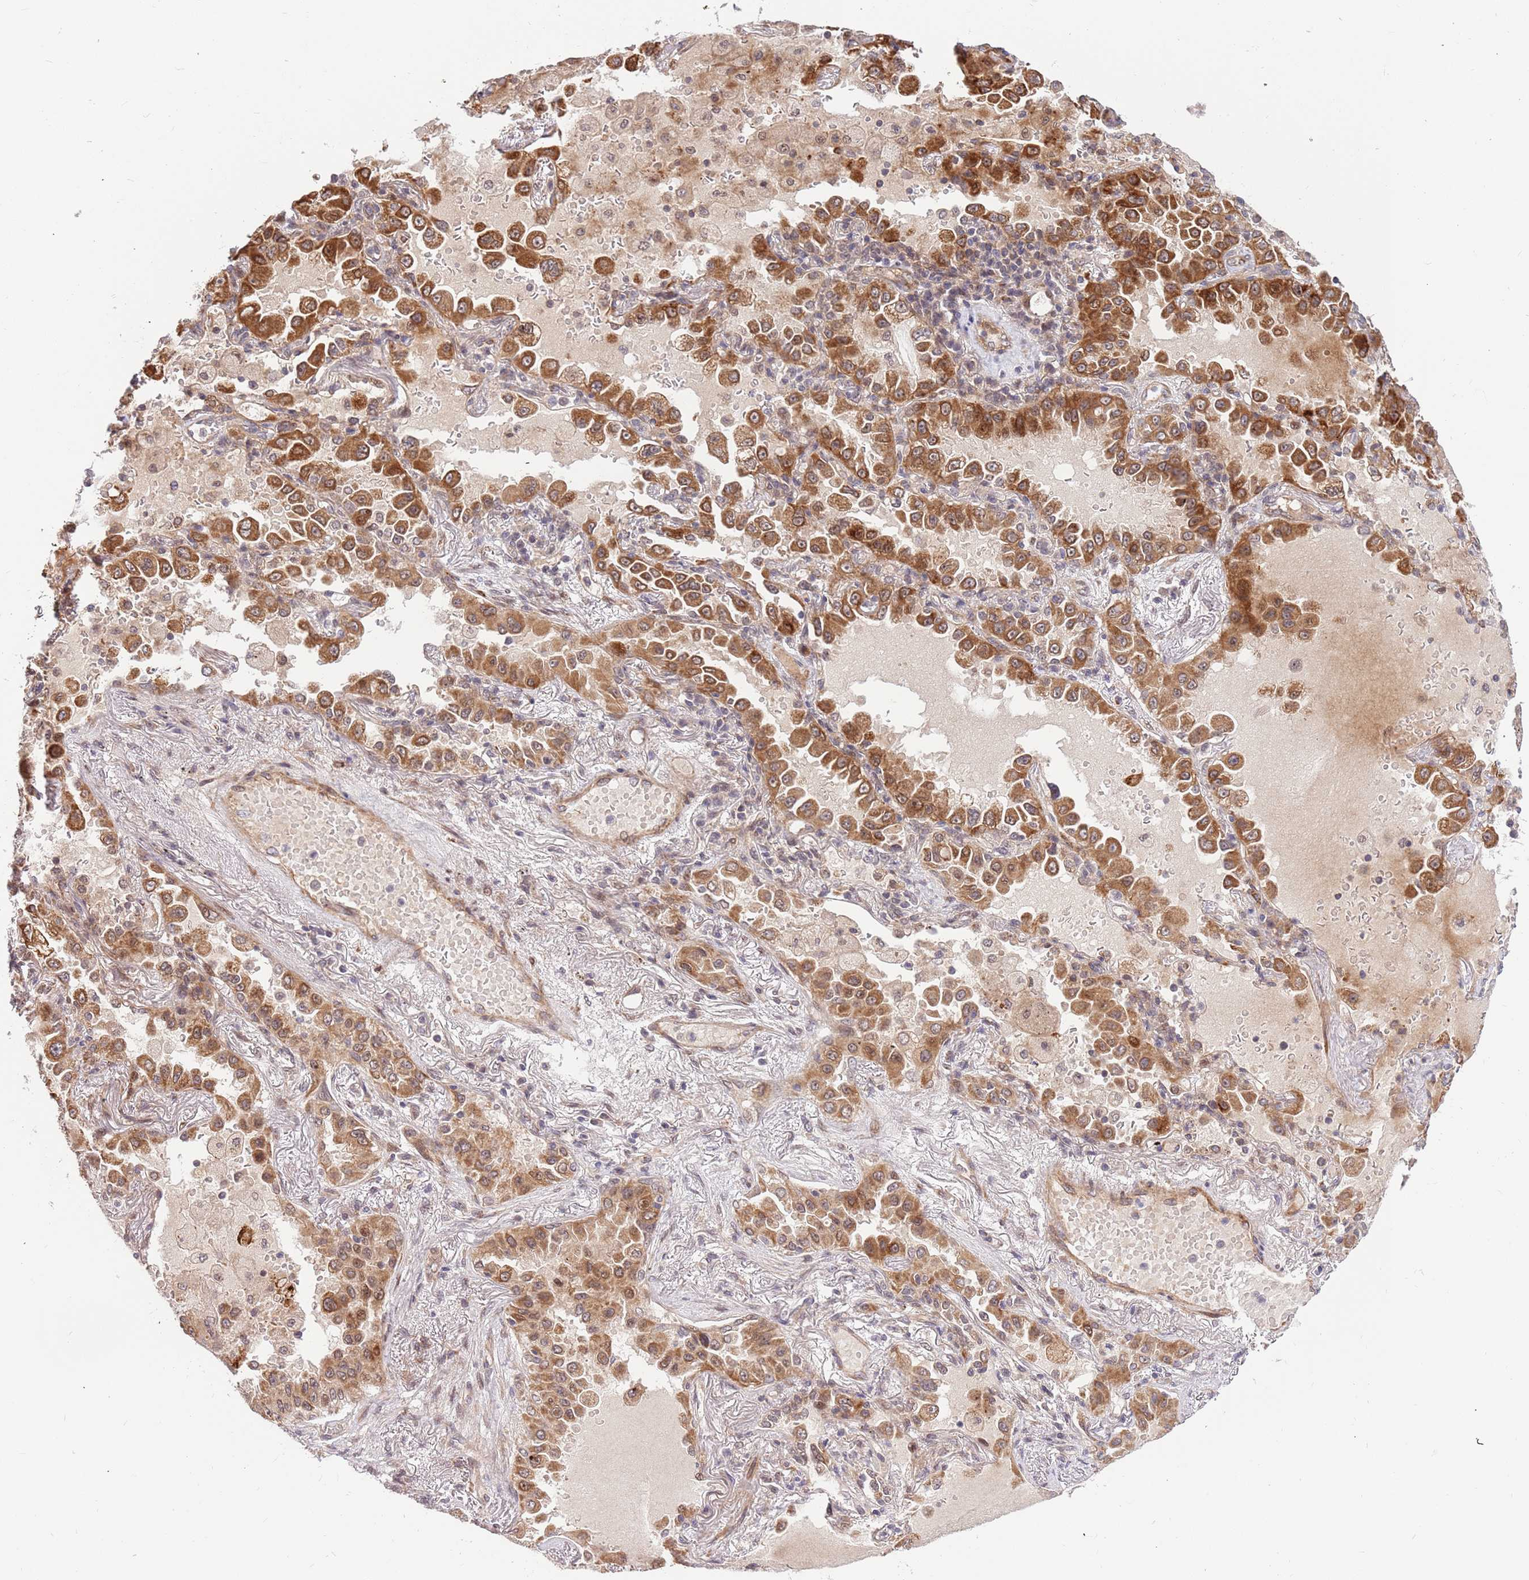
{"staining": {"intensity": "moderate", "quantity": ">75%", "location": "cytoplasmic/membranous,nuclear"}, "tissue": "lung cancer", "cell_type": "Tumor cells", "image_type": "cancer", "snomed": [{"axis": "morphology", "description": "Squamous cell carcinoma, NOS"}, {"axis": "topography", "description": "Lung"}], "caption": "The photomicrograph exhibits staining of squamous cell carcinoma (lung), revealing moderate cytoplasmic/membranous and nuclear protein staining (brown color) within tumor cells.", "gene": "HAUS3", "patient": {"sex": "male", "age": 74}}